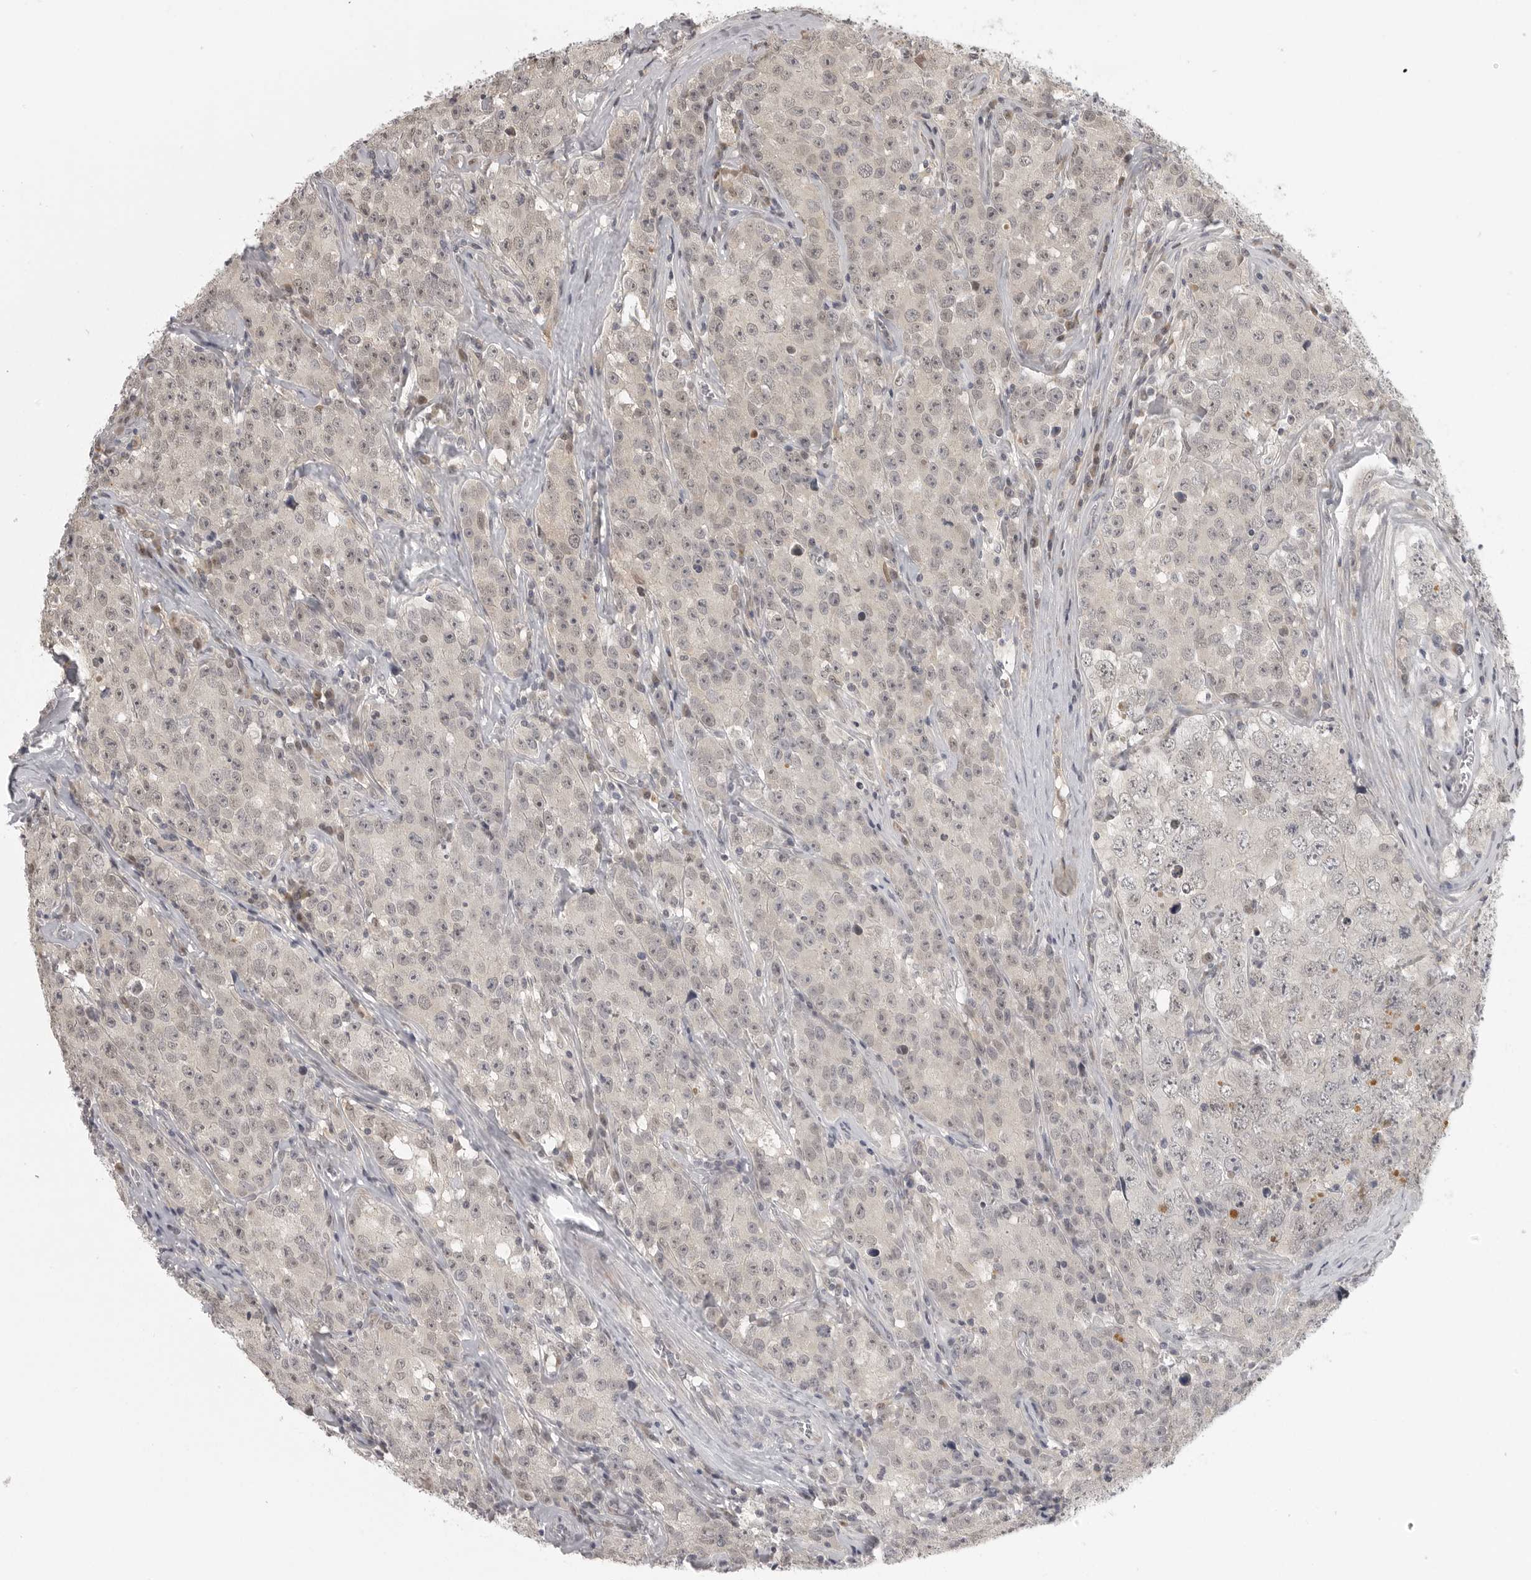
{"staining": {"intensity": "weak", "quantity": "25%-75%", "location": "nuclear"}, "tissue": "testis cancer", "cell_type": "Tumor cells", "image_type": "cancer", "snomed": [{"axis": "morphology", "description": "Seminoma, NOS"}, {"axis": "morphology", "description": "Carcinoma, Embryonal, NOS"}, {"axis": "topography", "description": "Testis"}], "caption": "Embryonal carcinoma (testis) stained with IHC exhibits weak nuclear expression in approximately 25%-75% of tumor cells.", "gene": "UROD", "patient": {"sex": "male", "age": 43}}